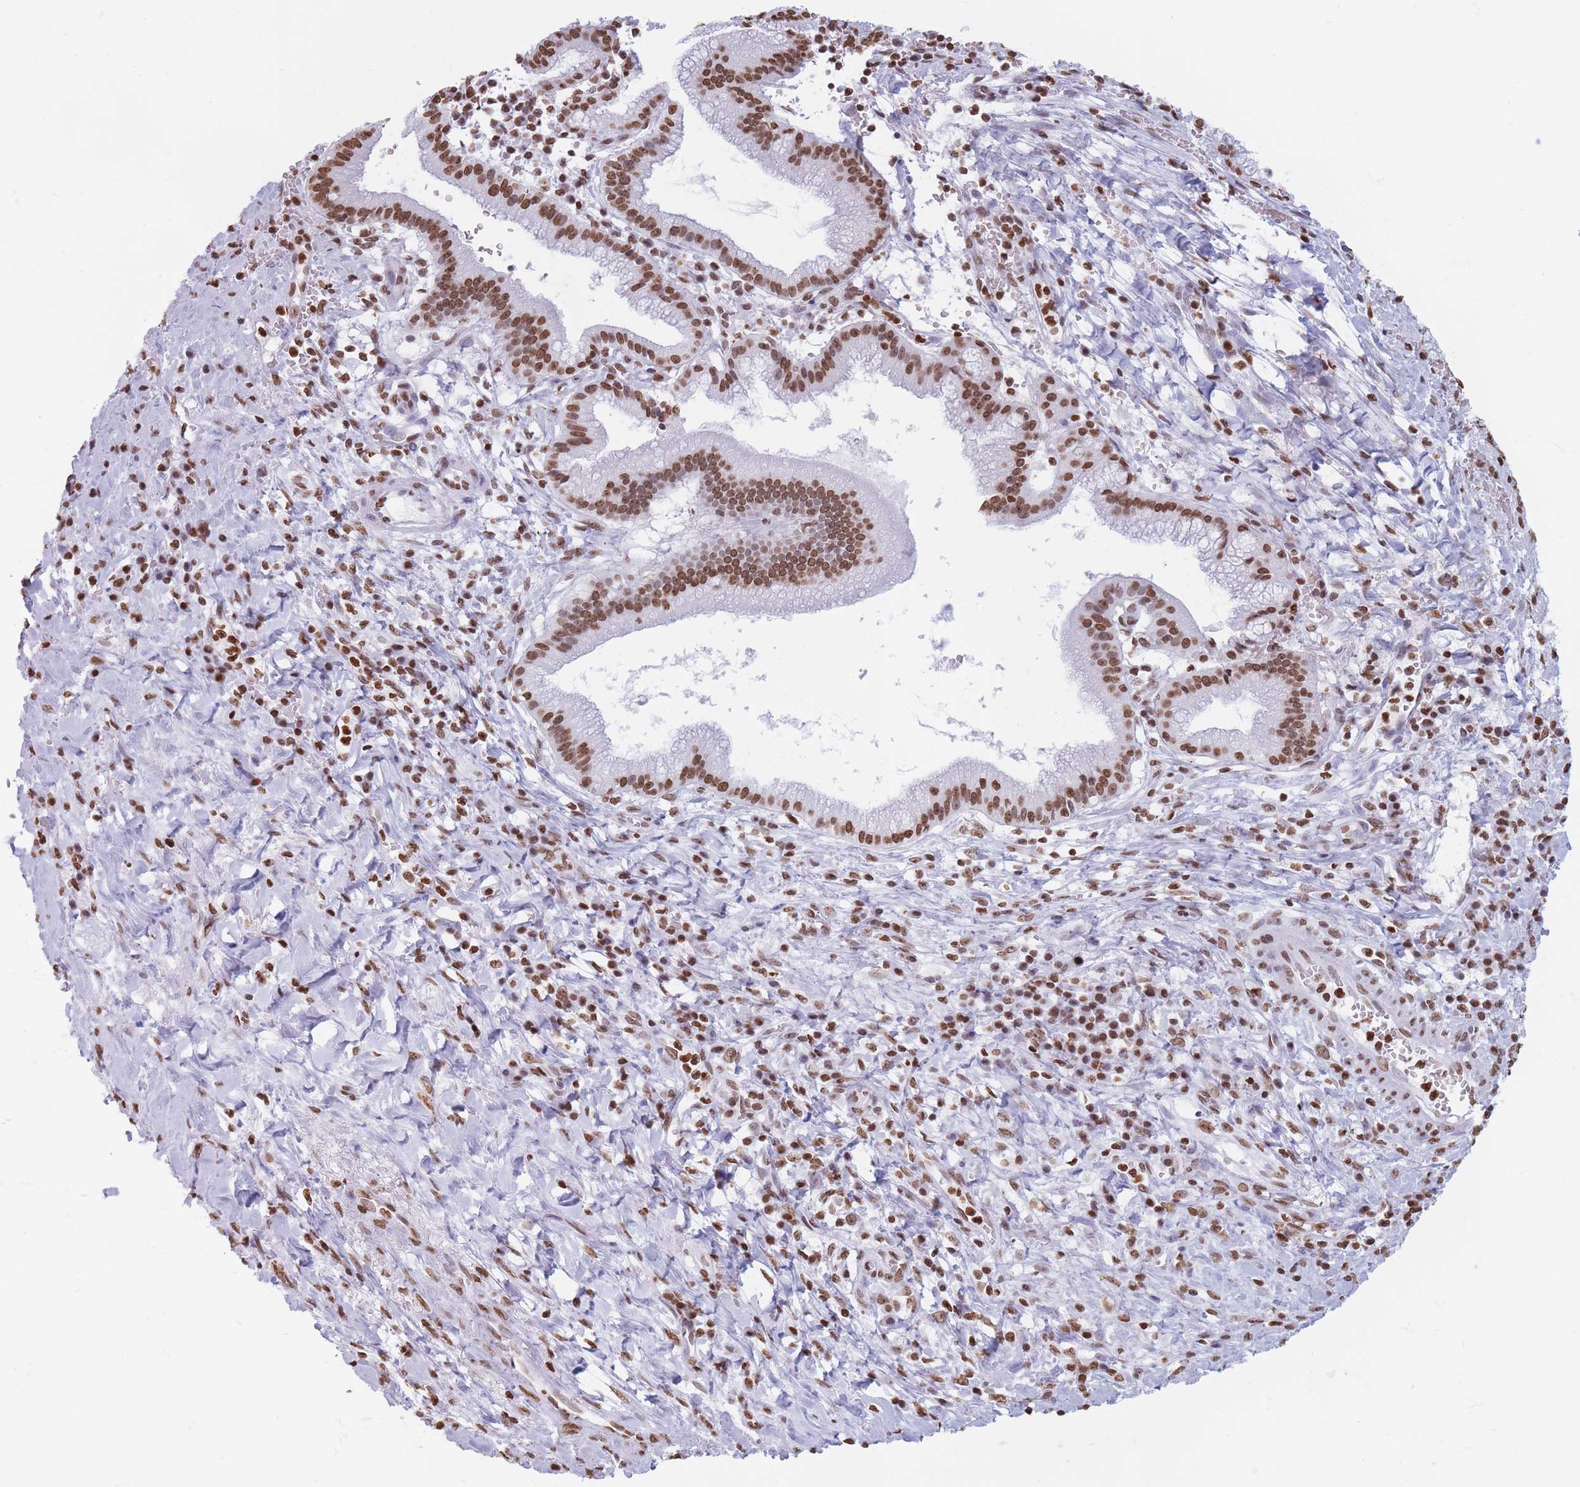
{"staining": {"intensity": "moderate", "quantity": ">75%", "location": "nuclear"}, "tissue": "pancreatic cancer", "cell_type": "Tumor cells", "image_type": "cancer", "snomed": [{"axis": "morphology", "description": "Adenocarcinoma, NOS"}, {"axis": "topography", "description": "Pancreas"}], "caption": "Pancreatic cancer stained with a brown dye displays moderate nuclear positive staining in about >75% of tumor cells.", "gene": "RYK", "patient": {"sex": "male", "age": 72}}